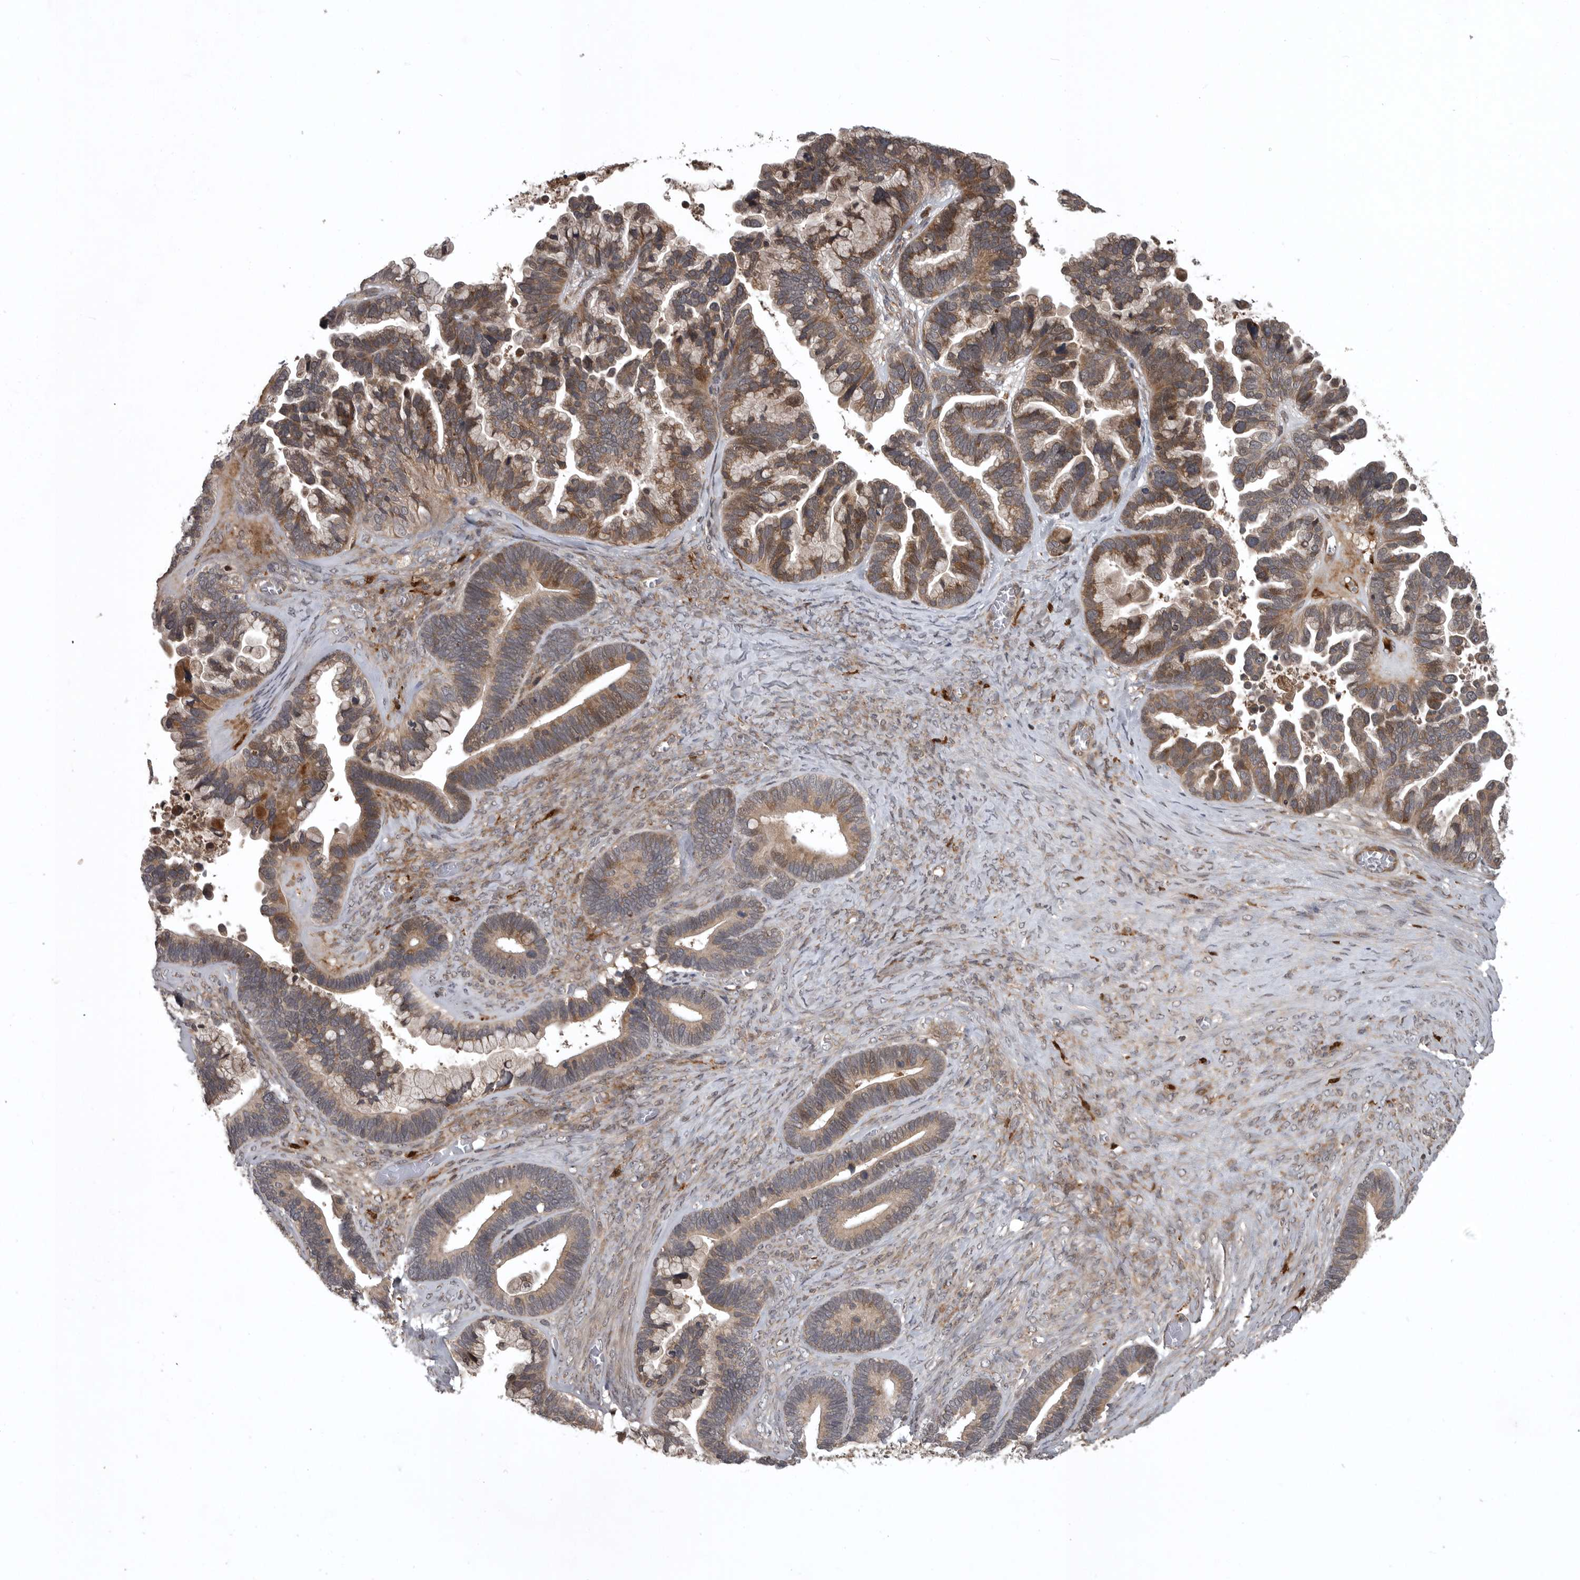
{"staining": {"intensity": "moderate", "quantity": "25%-75%", "location": "cytoplasmic/membranous"}, "tissue": "ovarian cancer", "cell_type": "Tumor cells", "image_type": "cancer", "snomed": [{"axis": "morphology", "description": "Cystadenocarcinoma, serous, NOS"}, {"axis": "topography", "description": "Ovary"}], "caption": "Immunohistochemical staining of ovarian cancer reveals medium levels of moderate cytoplasmic/membranous protein expression in about 25%-75% of tumor cells.", "gene": "GPR31", "patient": {"sex": "female", "age": 56}}